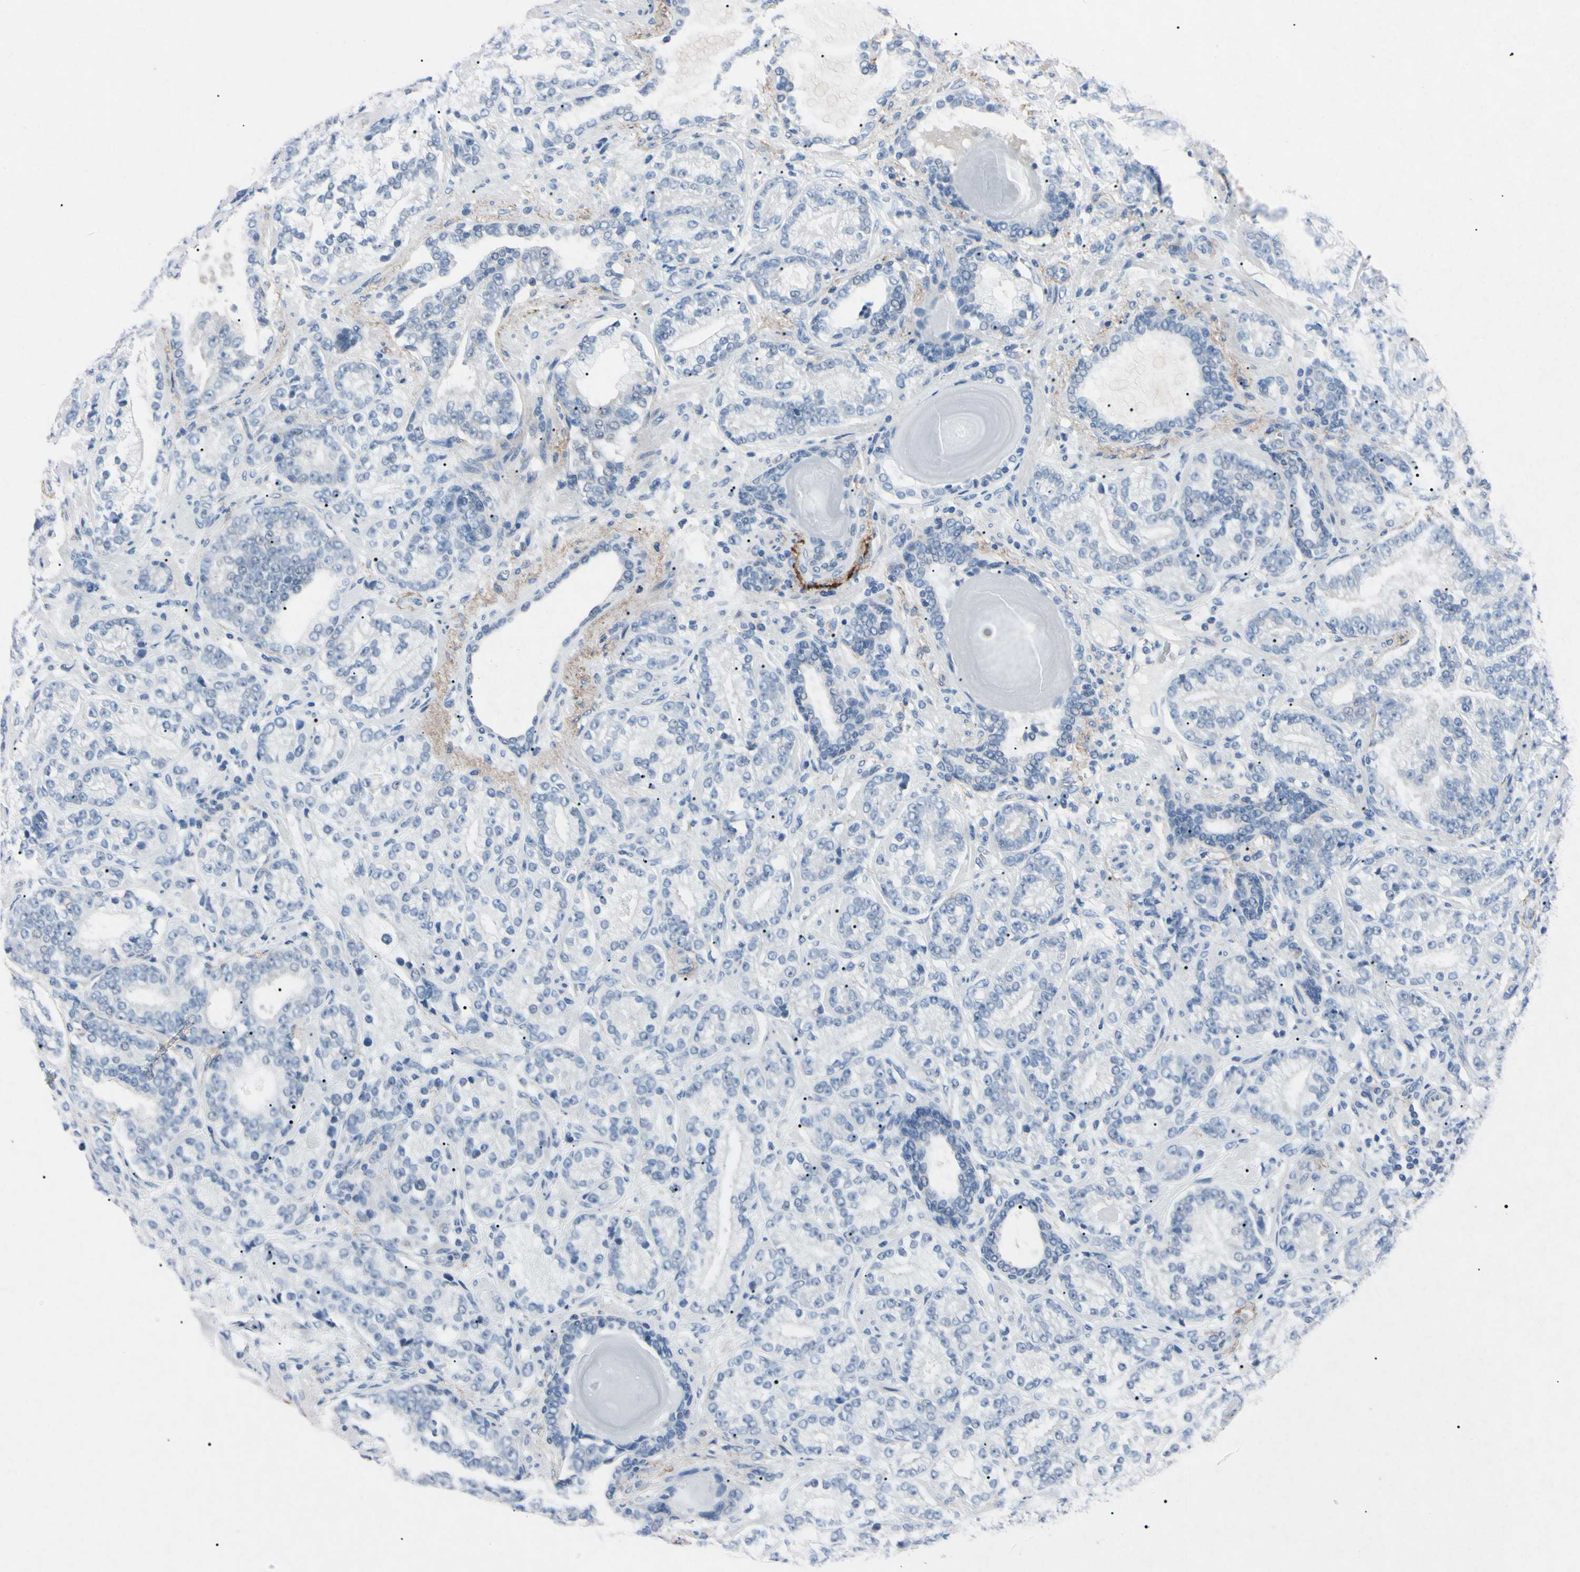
{"staining": {"intensity": "negative", "quantity": "none", "location": "none"}, "tissue": "prostate cancer", "cell_type": "Tumor cells", "image_type": "cancer", "snomed": [{"axis": "morphology", "description": "Adenocarcinoma, High grade"}, {"axis": "topography", "description": "Prostate"}], "caption": "A high-resolution histopathology image shows immunohistochemistry (IHC) staining of prostate adenocarcinoma (high-grade), which exhibits no significant expression in tumor cells.", "gene": "ELN", "patient": {"sex": "male", "age": 61}}